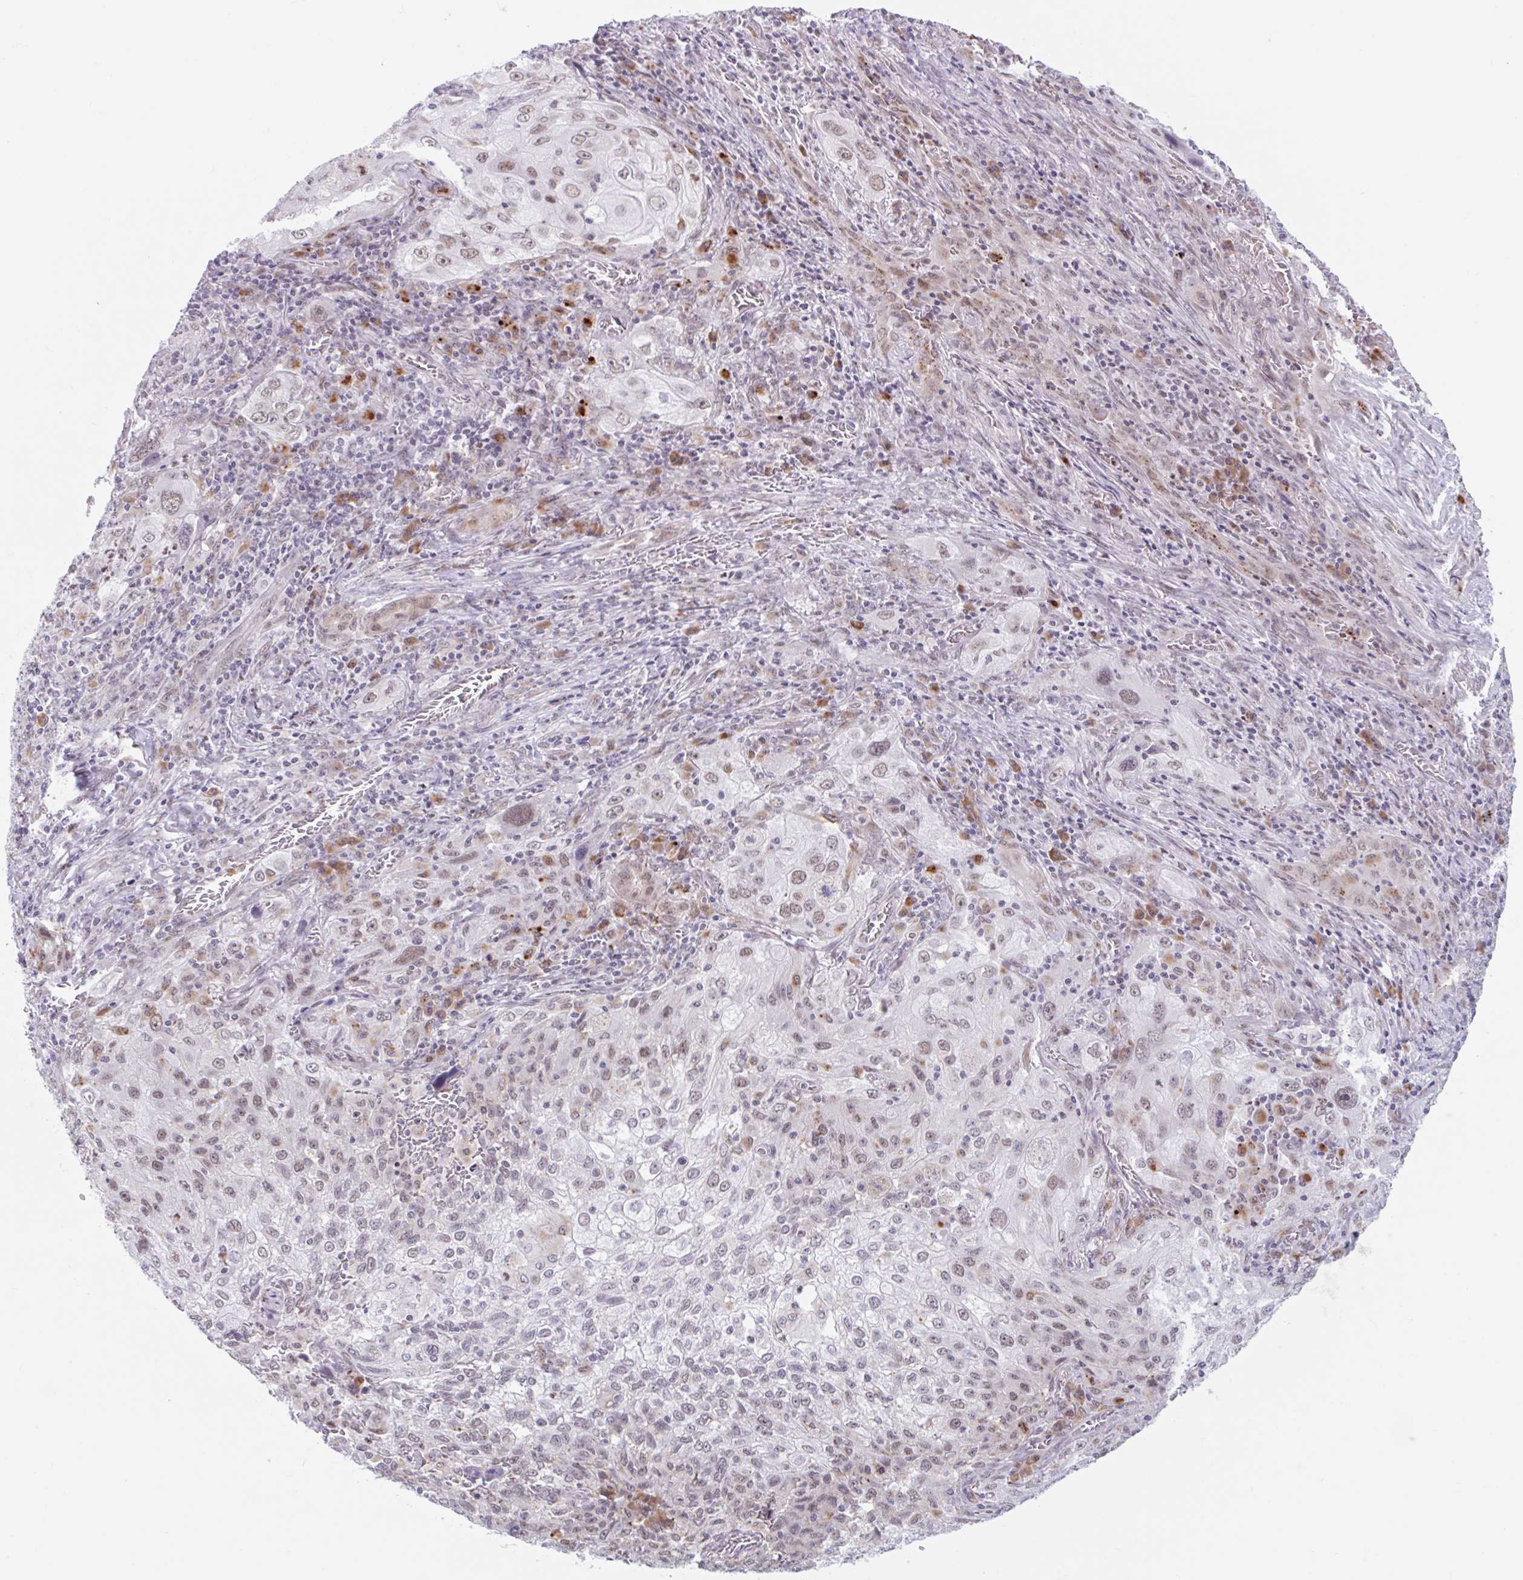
{"staining": {"intensity": "weak", "quantity": "<25%", "location": "cytoplasmic/membranous"}, "tissue": "lung cancer", "cell_type": "Tumor cells", "image_type": "cancer", "snomed": [{"axis": "morphology", "description": "Squamous cell carcinoma, NOS"}, {"axis": "topography", "description": "Lung"}], "caption": "Immunohistochemical staining of lung cancer reveals no significant expression in tumor cells.", "gene": "SRSF10", "patient": {"sex": "female", "age": 69}}